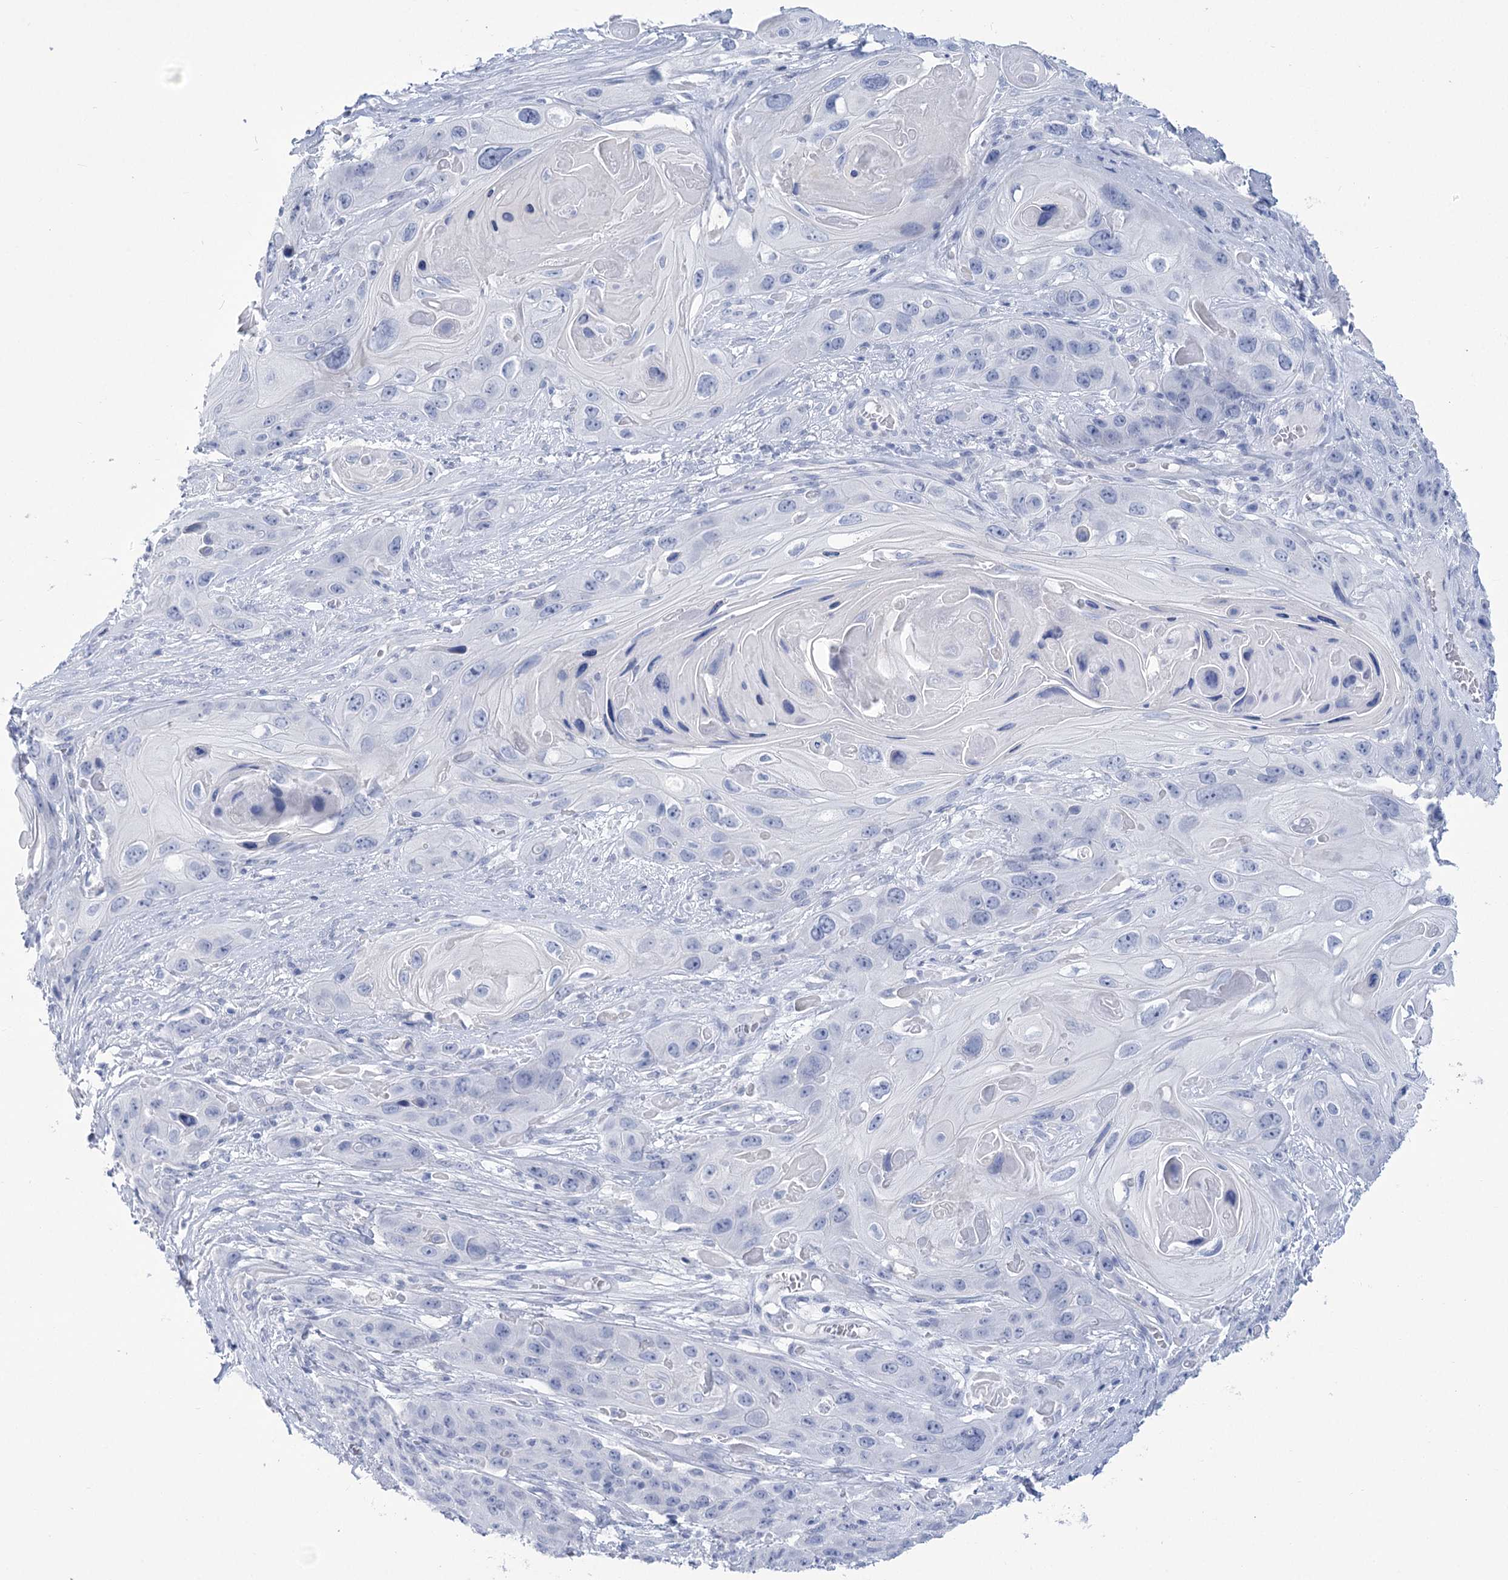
{"staining": {"intensity": "negative", "quantity": "none", "location": "none"}, "tissue": "skin cancer", "cell_type": "Tumor cells", "image_type": "cancer", "snomed": [{"axis": "morphology", "description": "Squamous cell carcinoma, NOS"}, {"axis": "topography", "description": "Skin"}], "caption": "Photomicrograph shows no protein expression in tumor cells of skin cancer (squamous cell carcinoma) tissue.", "gene": "PBLD", "patient": {"sex": "male", "age": 55}}